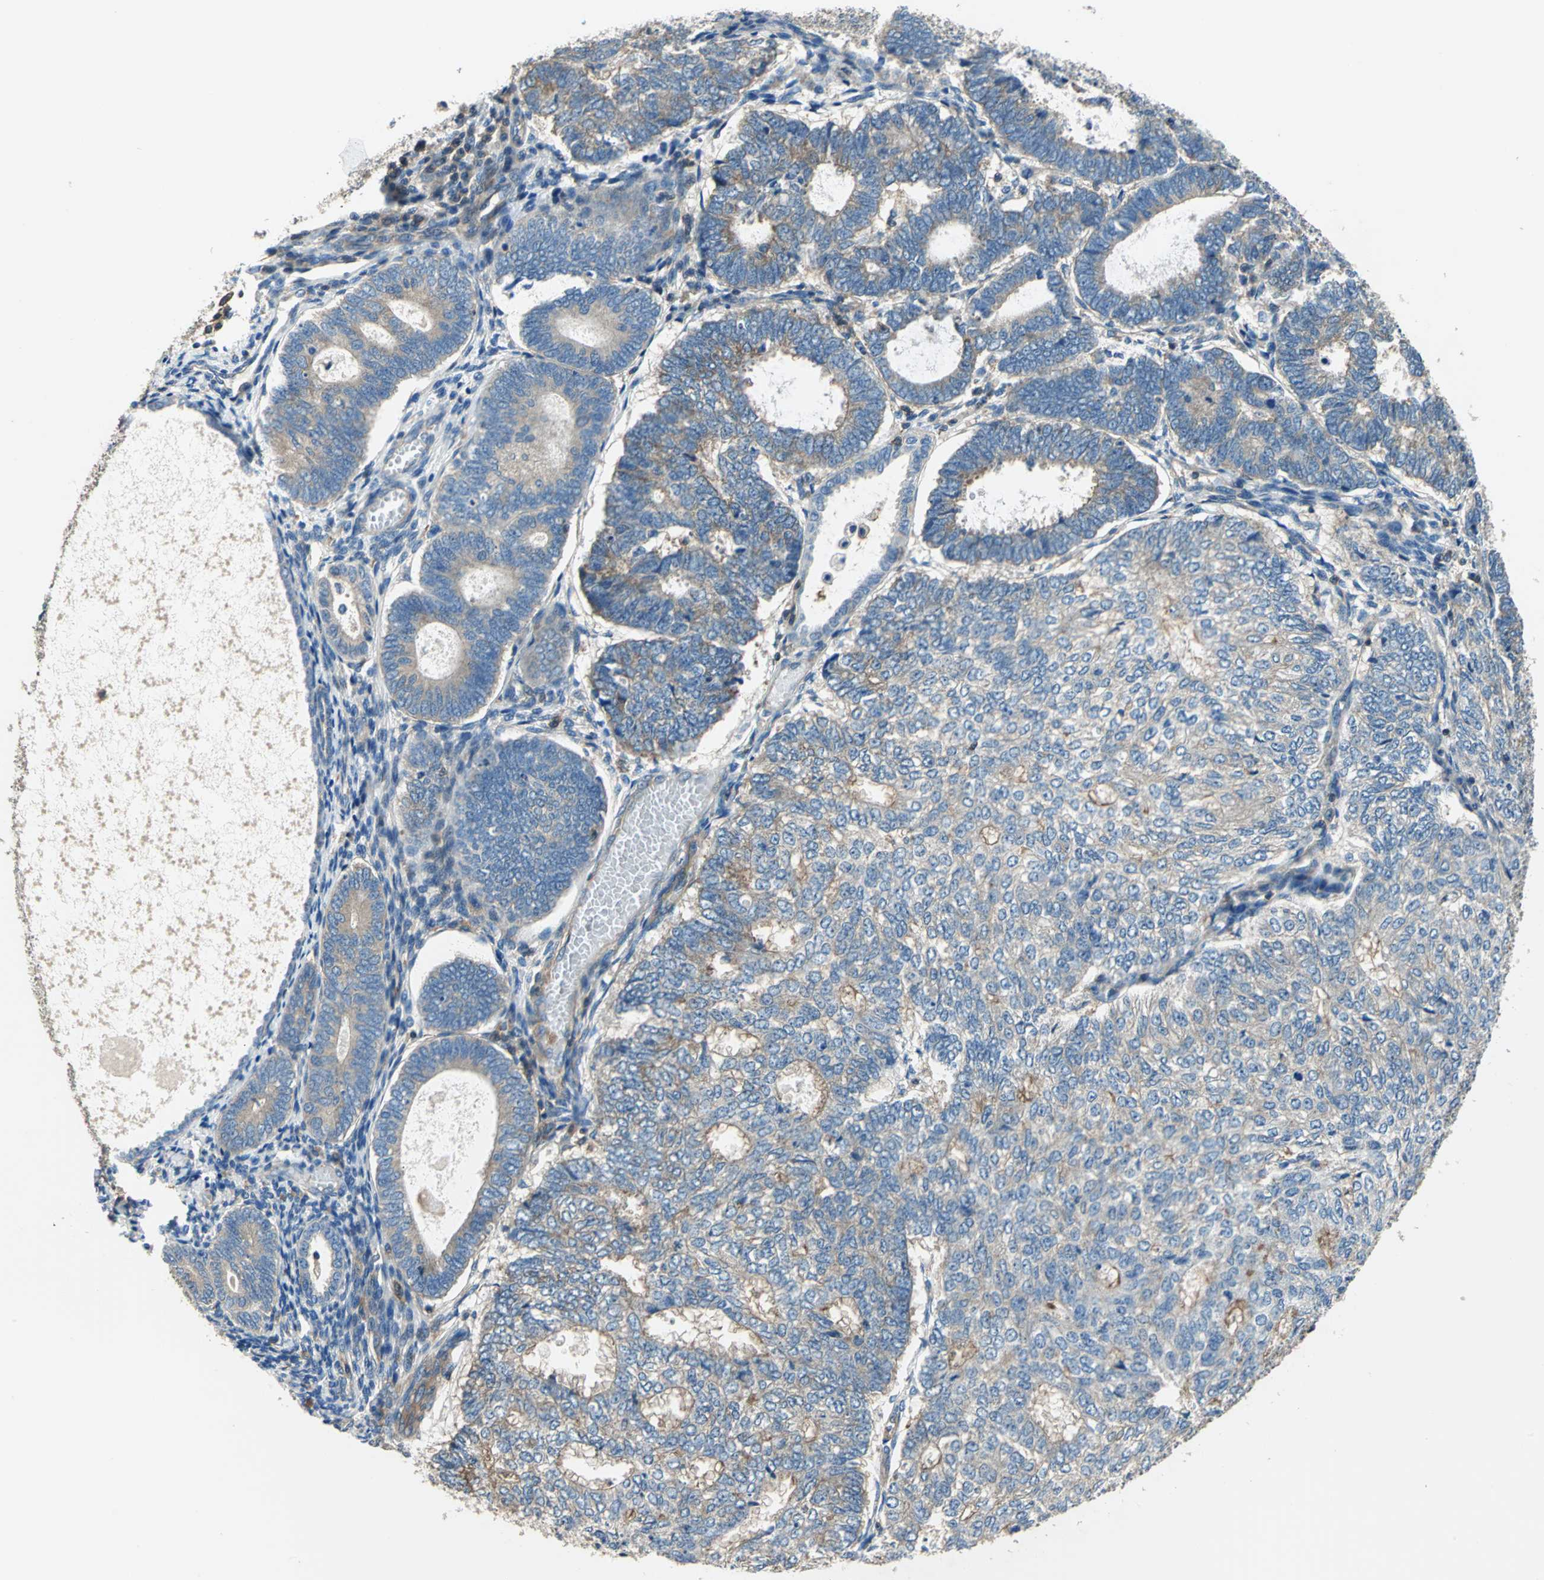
{"staining": {"intensity": "weak", "quantity": ">75%", "location": "cytoplasmic/membranous"}, "tissue": "endometrial cancer", "cell_type": "Tumor cells", "image_type": "cancer", "snomed": [{"axis": "morphology", "description": "Adenocarcinoma, NOS"}, {"axis": "topography", "description": "Uterus"}], "caption": "Immunohistochemistry (IHC) image of neoplastic tissue: endometrial adenocarcinoma stained using immunohistochemistry demonstrates low levels of weak protein expression localized specifically in the cytoplasmic/membranous of tumor cells, appearing as a cytoplasmic/membranous brown color.", "gene": "DDX3Y", "patient": {"sex": "female", "age": 60}}